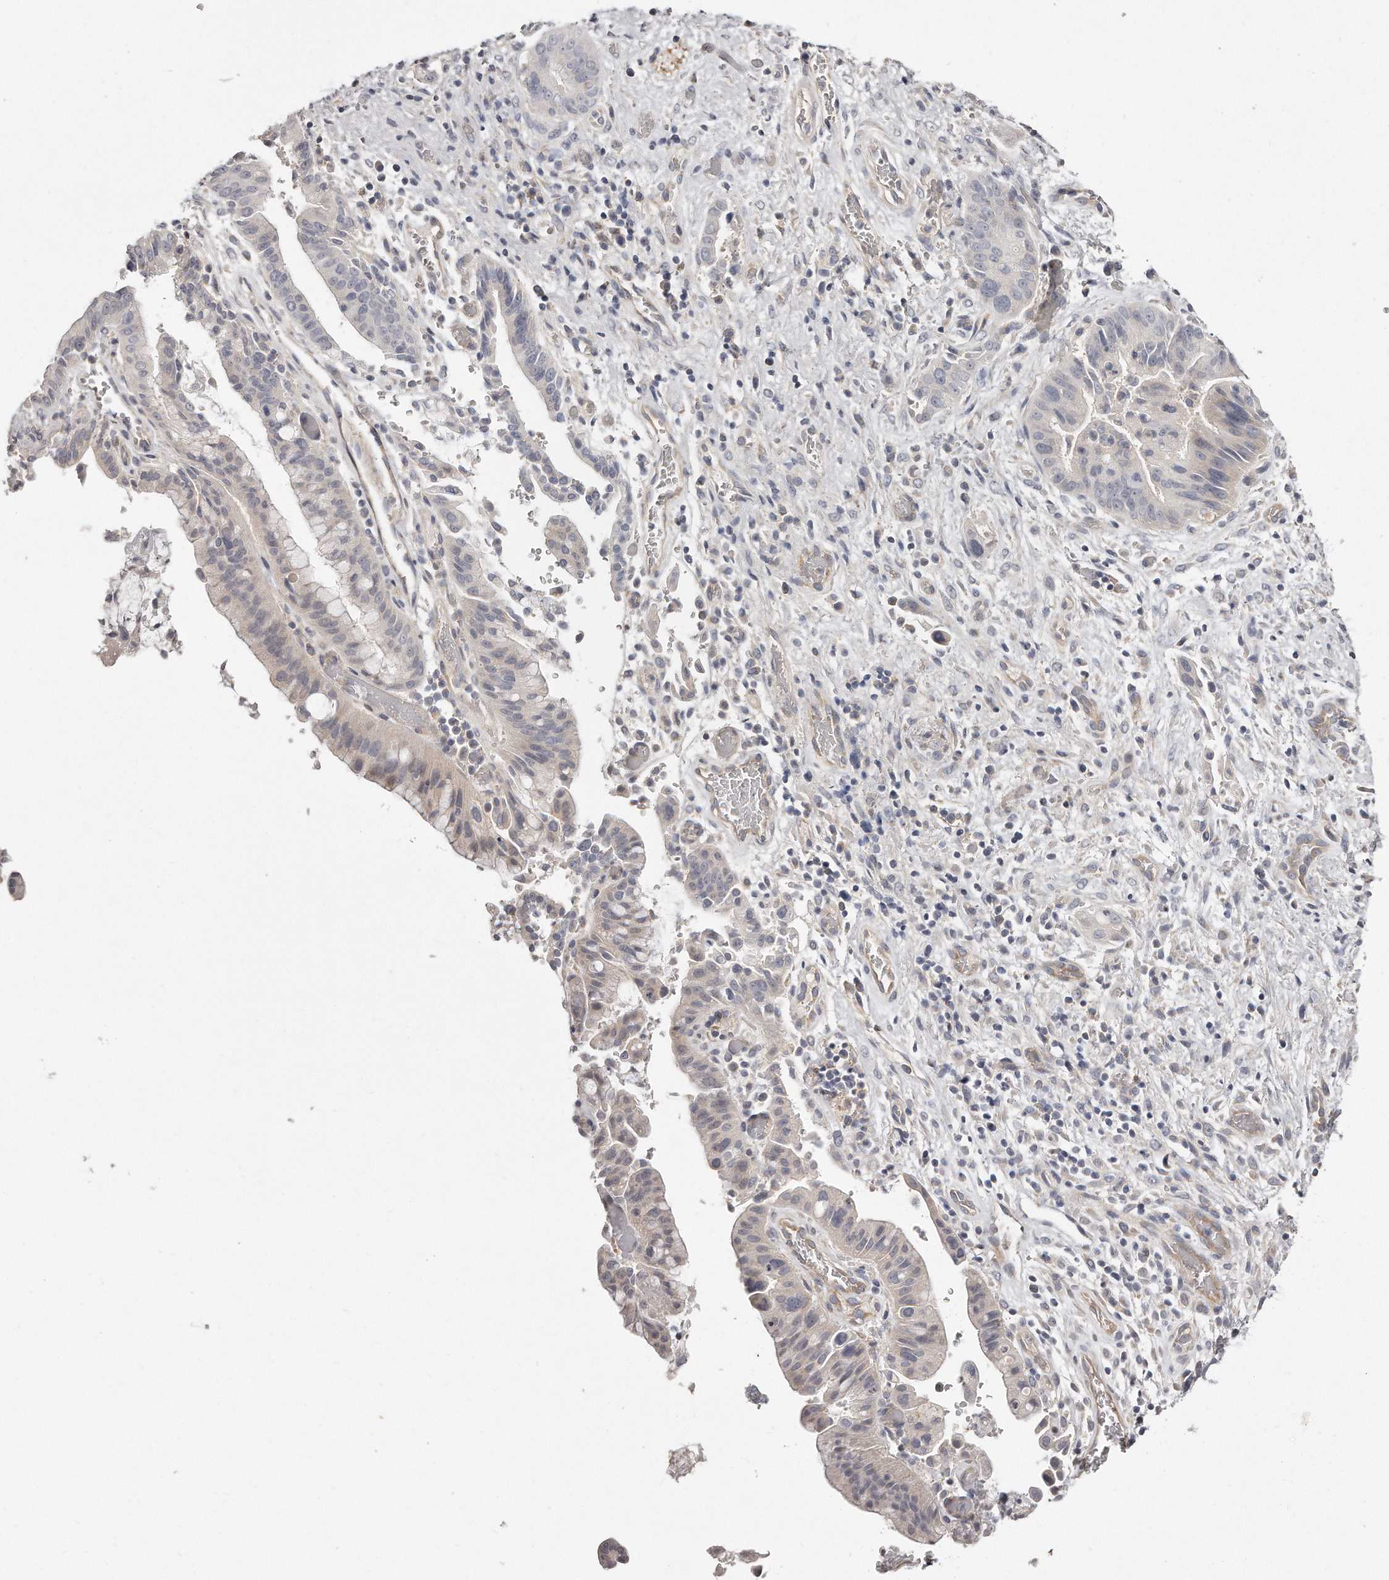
{"staining": {"intensity": "weak", "quantity": "<25%", "location": "cytoplasmic/membranous"}, "tissue": "liver cancer", "cell_type": "Tumor cells", "image_type": "cancer", "snomed": [{"axis": "morphology", "description": "Cholangiocarcinoma"}, {"axis": "topography", "description": "Liver"}], "caption": "High magnification brightfield microscopy of liver cancer (cholangiocarcinoma) stained with DAB (3,3'-diaminobenzidine) (brown) and counterstained with hematoxylin (blue): tumor cells show no significant expression.", "gene": "TTLL4", "patient": {"sex": "female", "age": 54}}